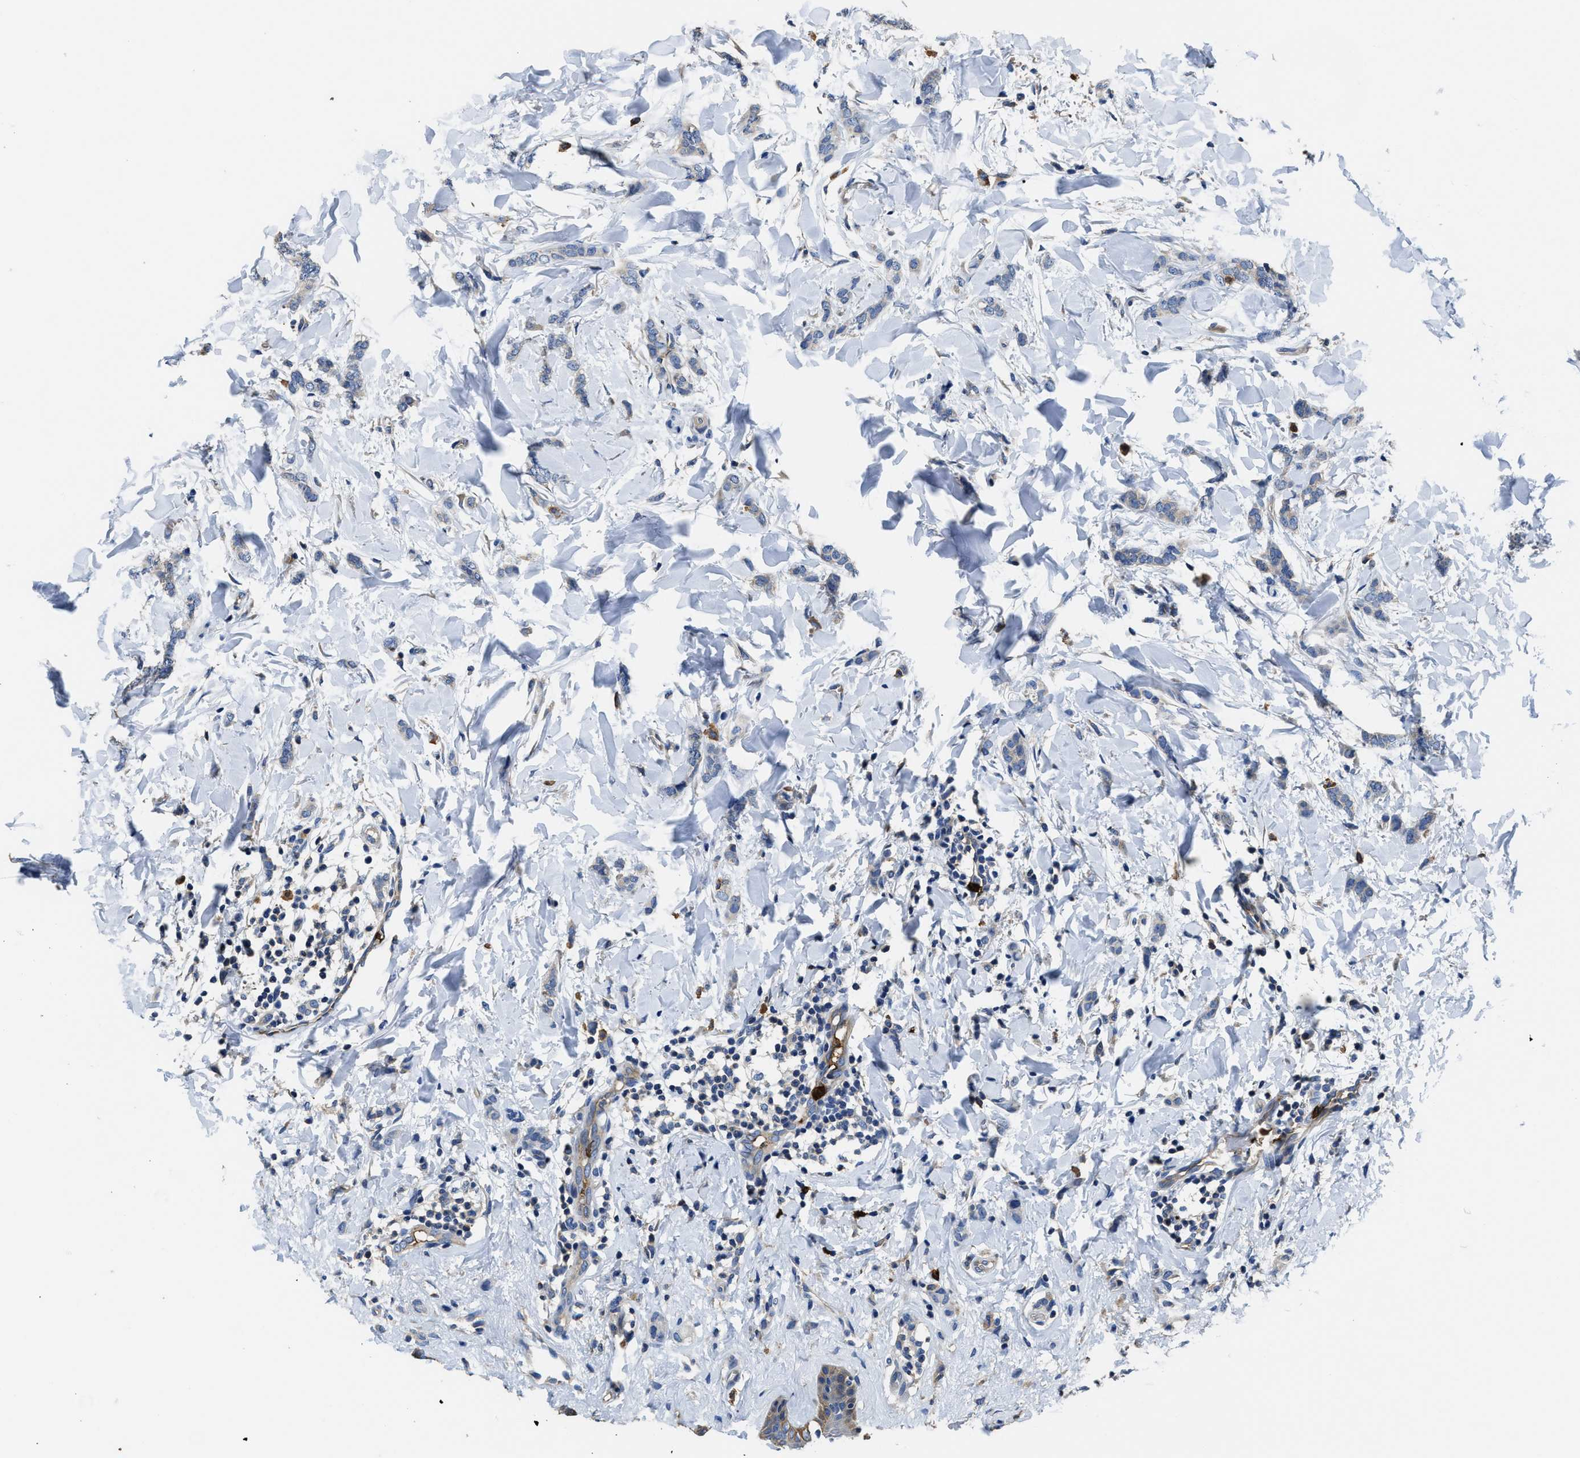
{"staining": {"intensity": "negative", "quantity": "none", "location": "none"}, "tissue": "breast cancer", "cell_type": "Tumor cells", "image_type": "cancer", "snomed": [{"axis": "morphology", "description": "Lobular carcinoma"}, {"axis": "topography", "description": "Skin"}, {"axis": "topography", "description": "Breast"}], "caption": "This micrograph is of breast lobular carcinoma stained with IHC to label a protein in brown with the nuclei are counter-stained blue. There is no positivity in tumor cells.", "gene": "TRAF6", "patient": {"sex": "female", "age": 46}}